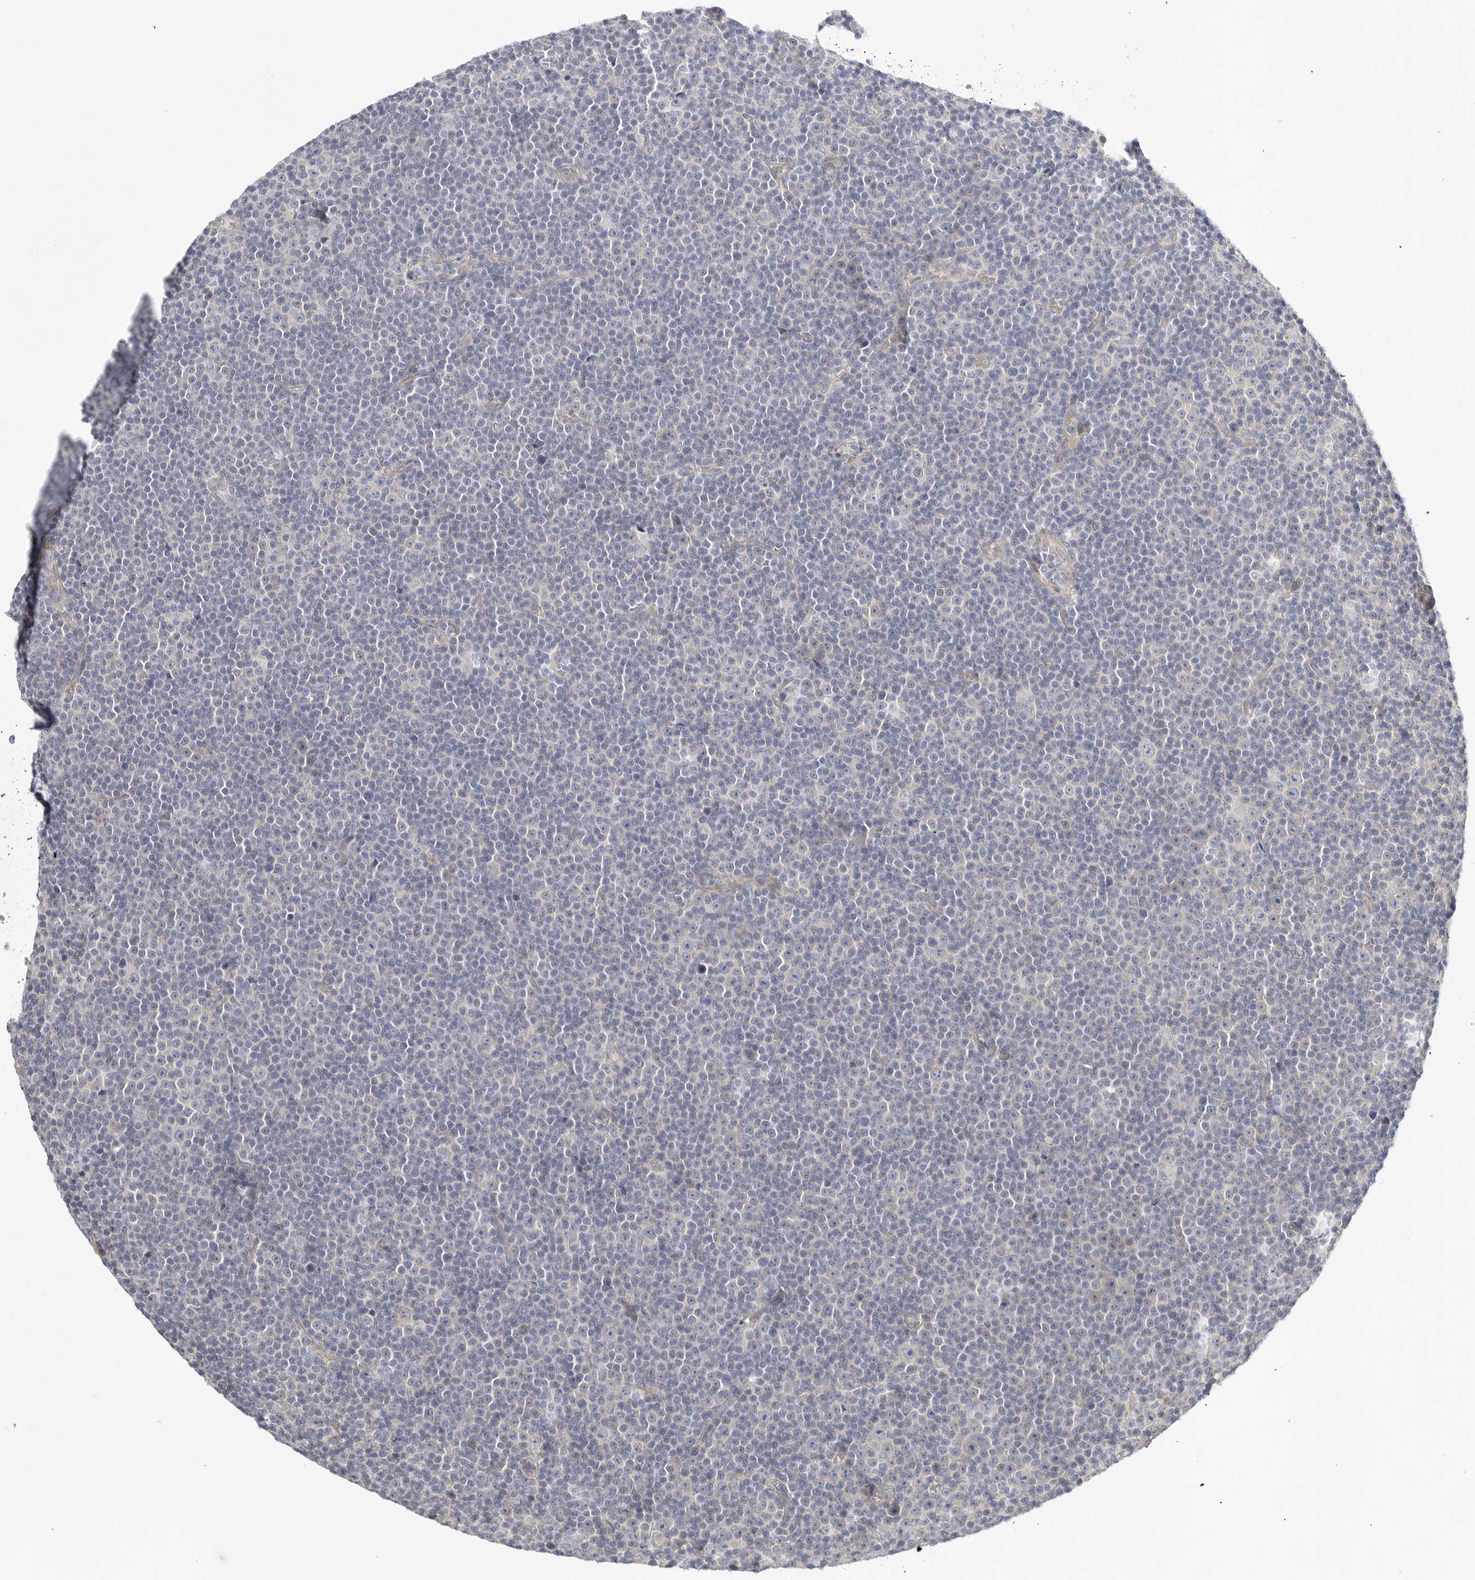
{"staining": {"intensity": "negative", "quantity": "none", "location": "none"}, "tissue": "lymphoma", "cell_type": "Tumor cells", "image_type": "cancer", "snomed": [{"axis": "morphology", "description": "Malignant lymphoma, non-Hodgkin's type, Low grade"}, {"axis": "topography", "description": "Lymph node"}], "caption": "Immunohistochemistry (IHC) micrograph of neoplastic tissue: lymphoma stained with DAB displays no significant protein positivity in tumor cells.", "gene": "ELP3", "patient": {"sex": "female", "age": 67}}